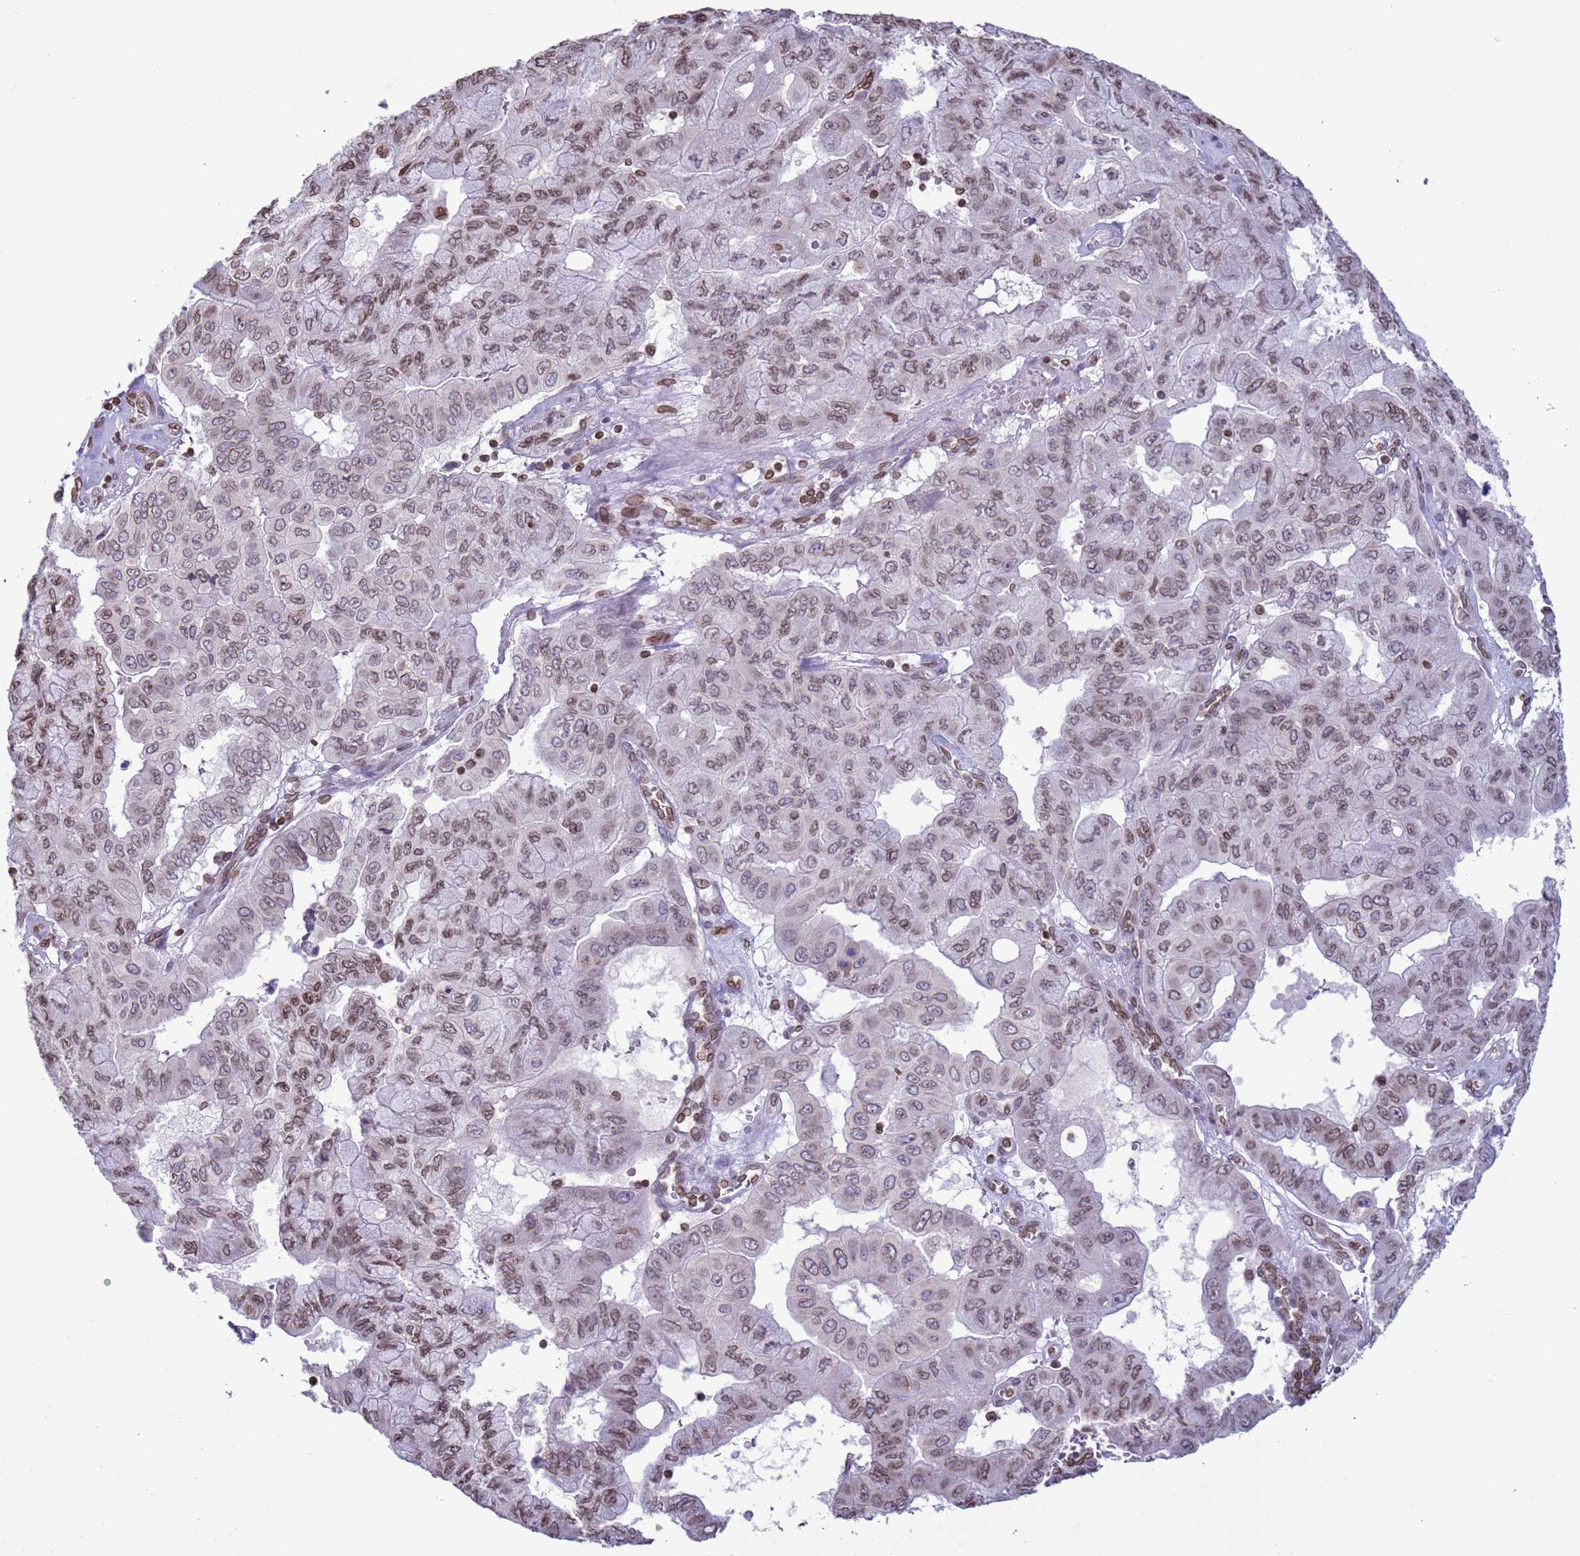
{"staining": {"intensity": "weak", "quantity": "25%-75%", "location": "cytoplasmic/membranous,nuclear"}, "tissue": "pancreatic cancer", "cell_type": "Tumor cells", "image_type": "cancer", "snomed": [{"axis": "morphology", "description": "Adenocarcinoma, NOS"}, {"axis": "topography", "description": "Pancreas"}], "caption": "Immunohistochemistry (IHC) of human pancreatic cancer demonstrates low levels of weak cytoplasmic/membranous and nuclear expression in about 25%-75% of tumor cells.", "gene": "DHX37", "patient": {"sex": "male", "age": 51}}